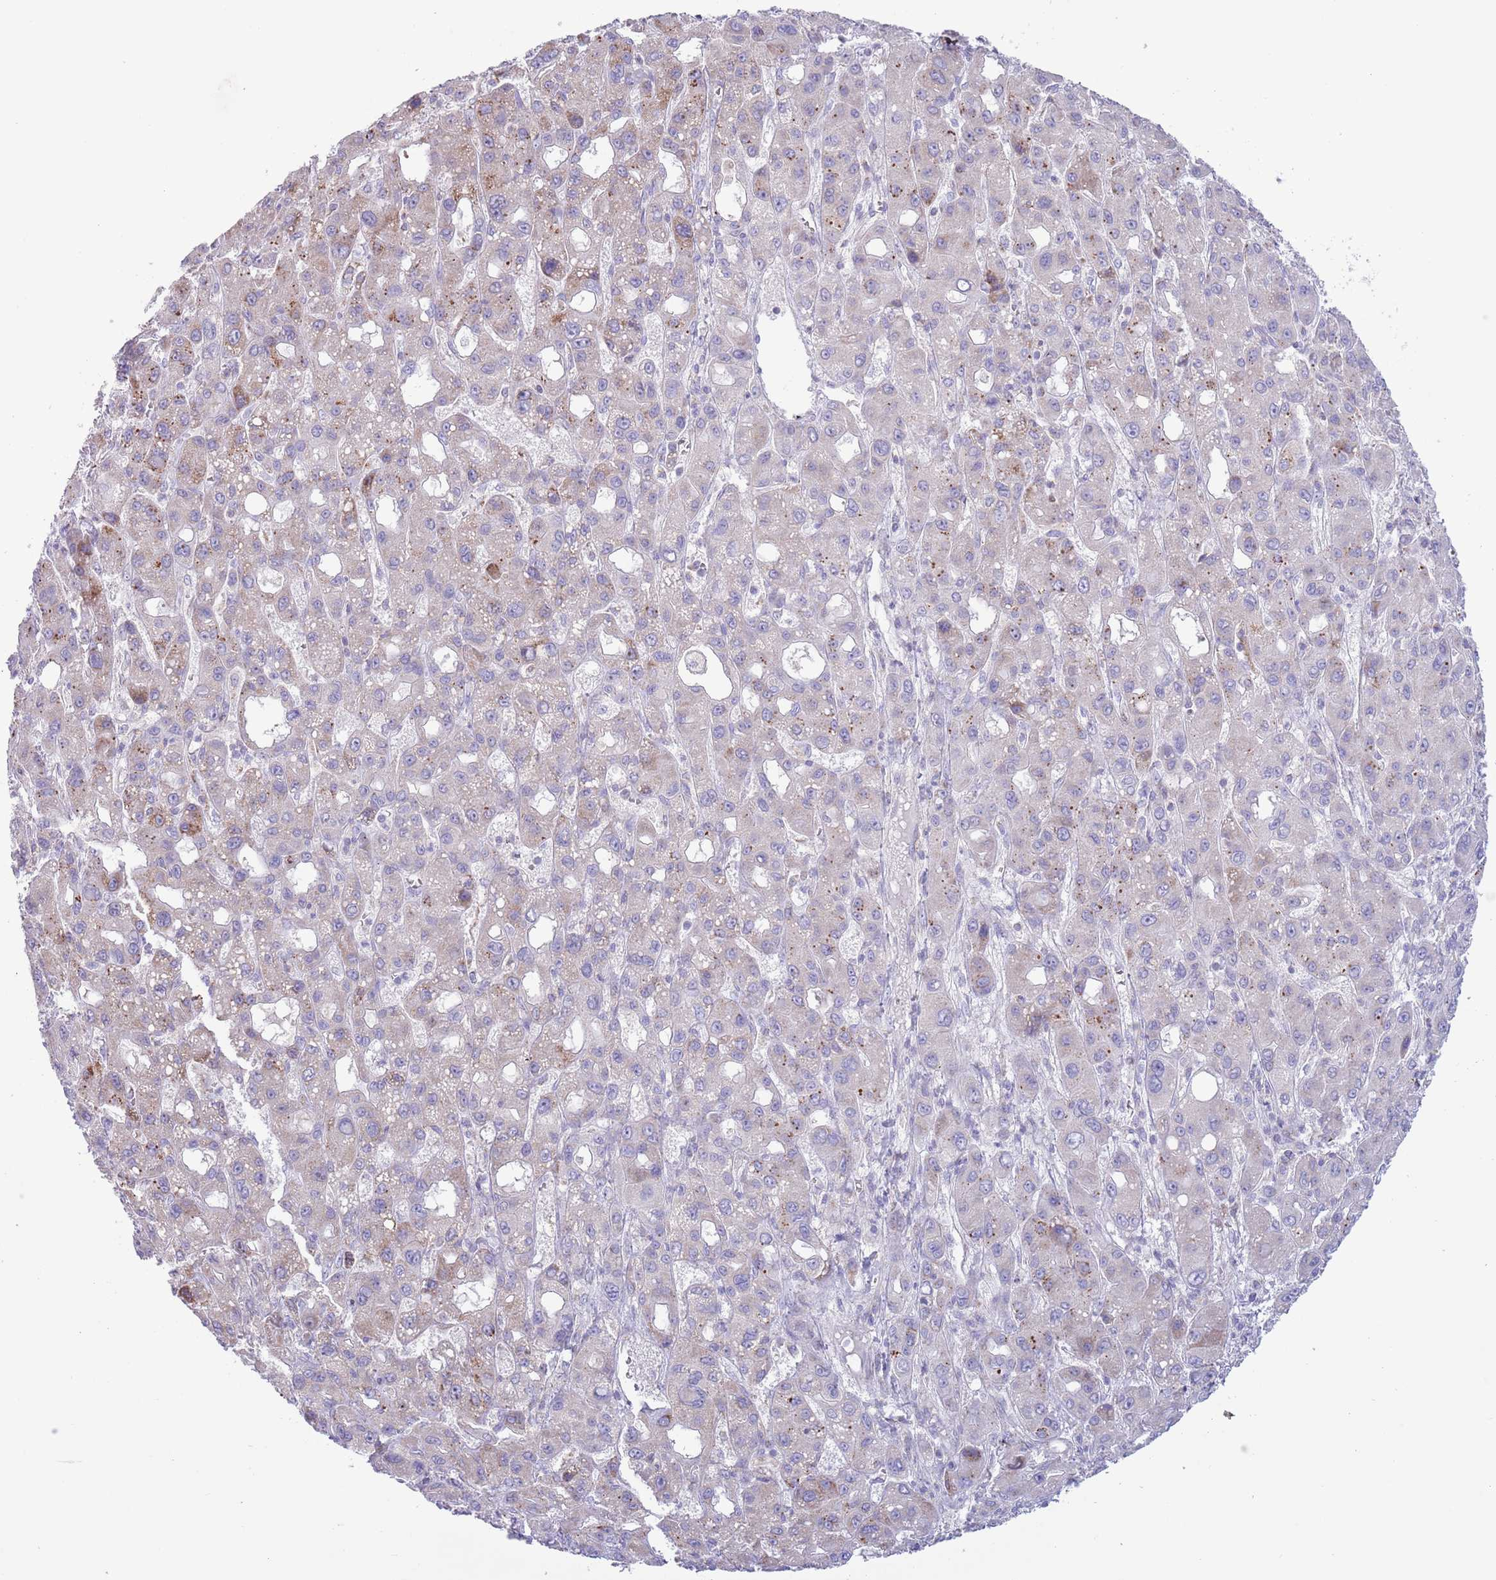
{"staining": {"intensity": "weak", "quantity": "25%-75%", "location": "cytoplasmic/membranous"}, "tissue": "liver cancer", "cell_type": "Tumor cells", "image_type": "cancer", "snomed": [{"axis": "morphology", "description": "Carcinoma, Hepatocellular, NOS"}, {"axis": "topography", "description": "Liver"}], "caption": "DAB (3,3'-diaminobenzidine) immunohistochemical staining of liver cancer (hepatocellular carcinoma) displays weak cytoplasmic/membranous protein positivity in about 25%-75% of tumor cells.", "gene": "ATP6V1B1", "patient": {"sex": "male", "age": 55}}